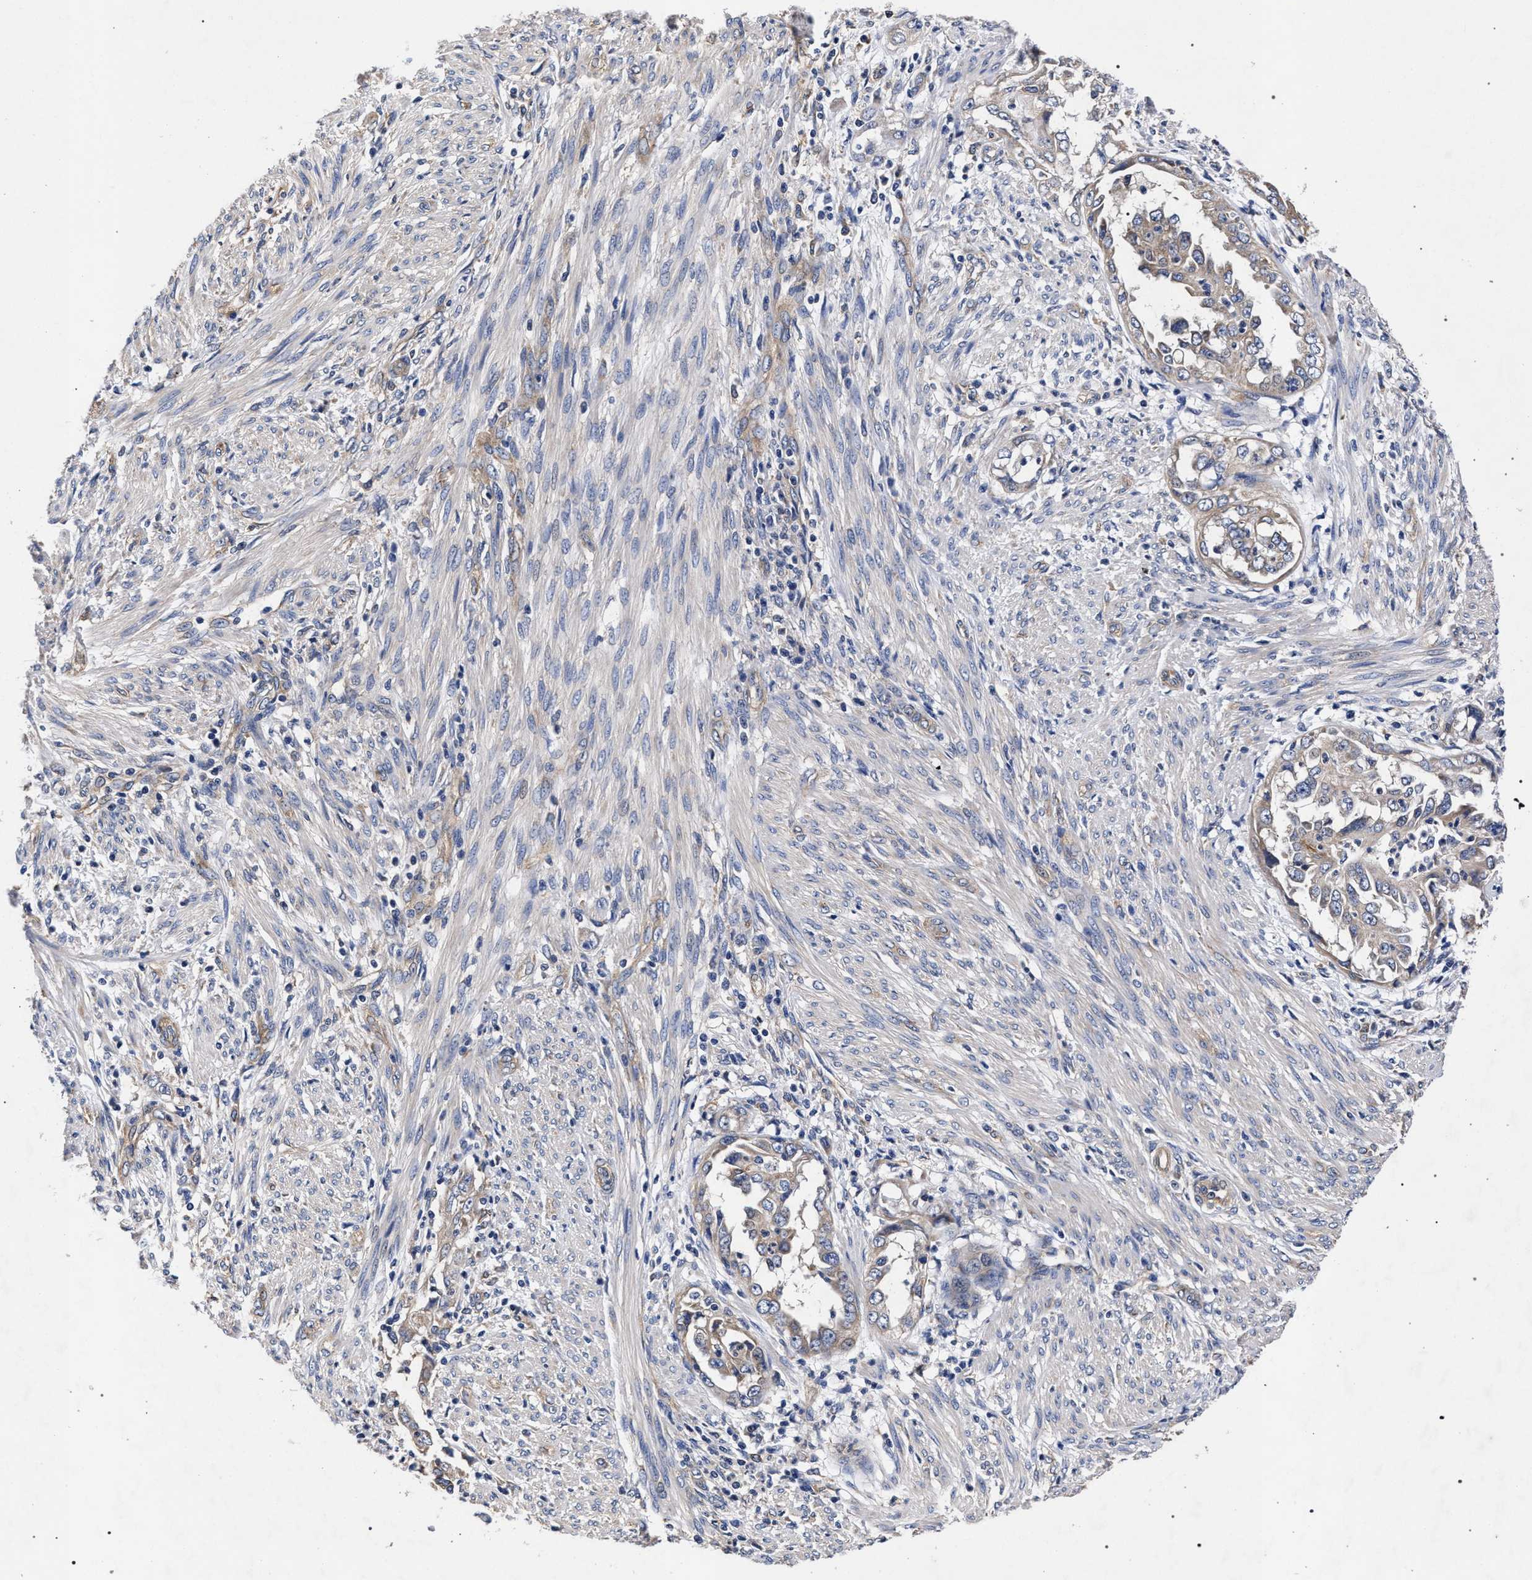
{"staining": {"intensity": "weak", "quantity": ">75%", "location": "cytoplasmic/membranous"}, "tissue": "endometrial cancer", "cell_type": "Tumor cells", "image_type": "cancer", "snomed": [{"axis": "morphology", "description": "Adenocarcinoma, NOS"}, {"axis": "topography", "description": "Endometrium"}], "caption": "Immunohistochemical staining of adenocarcinoma (endometrial) reveals low levels of weak cytoplasmic/membranous staining in approximately >75% of tumor cells.", "gene": "CFAP95", "patient": {"sex": "female", "age": 85}}